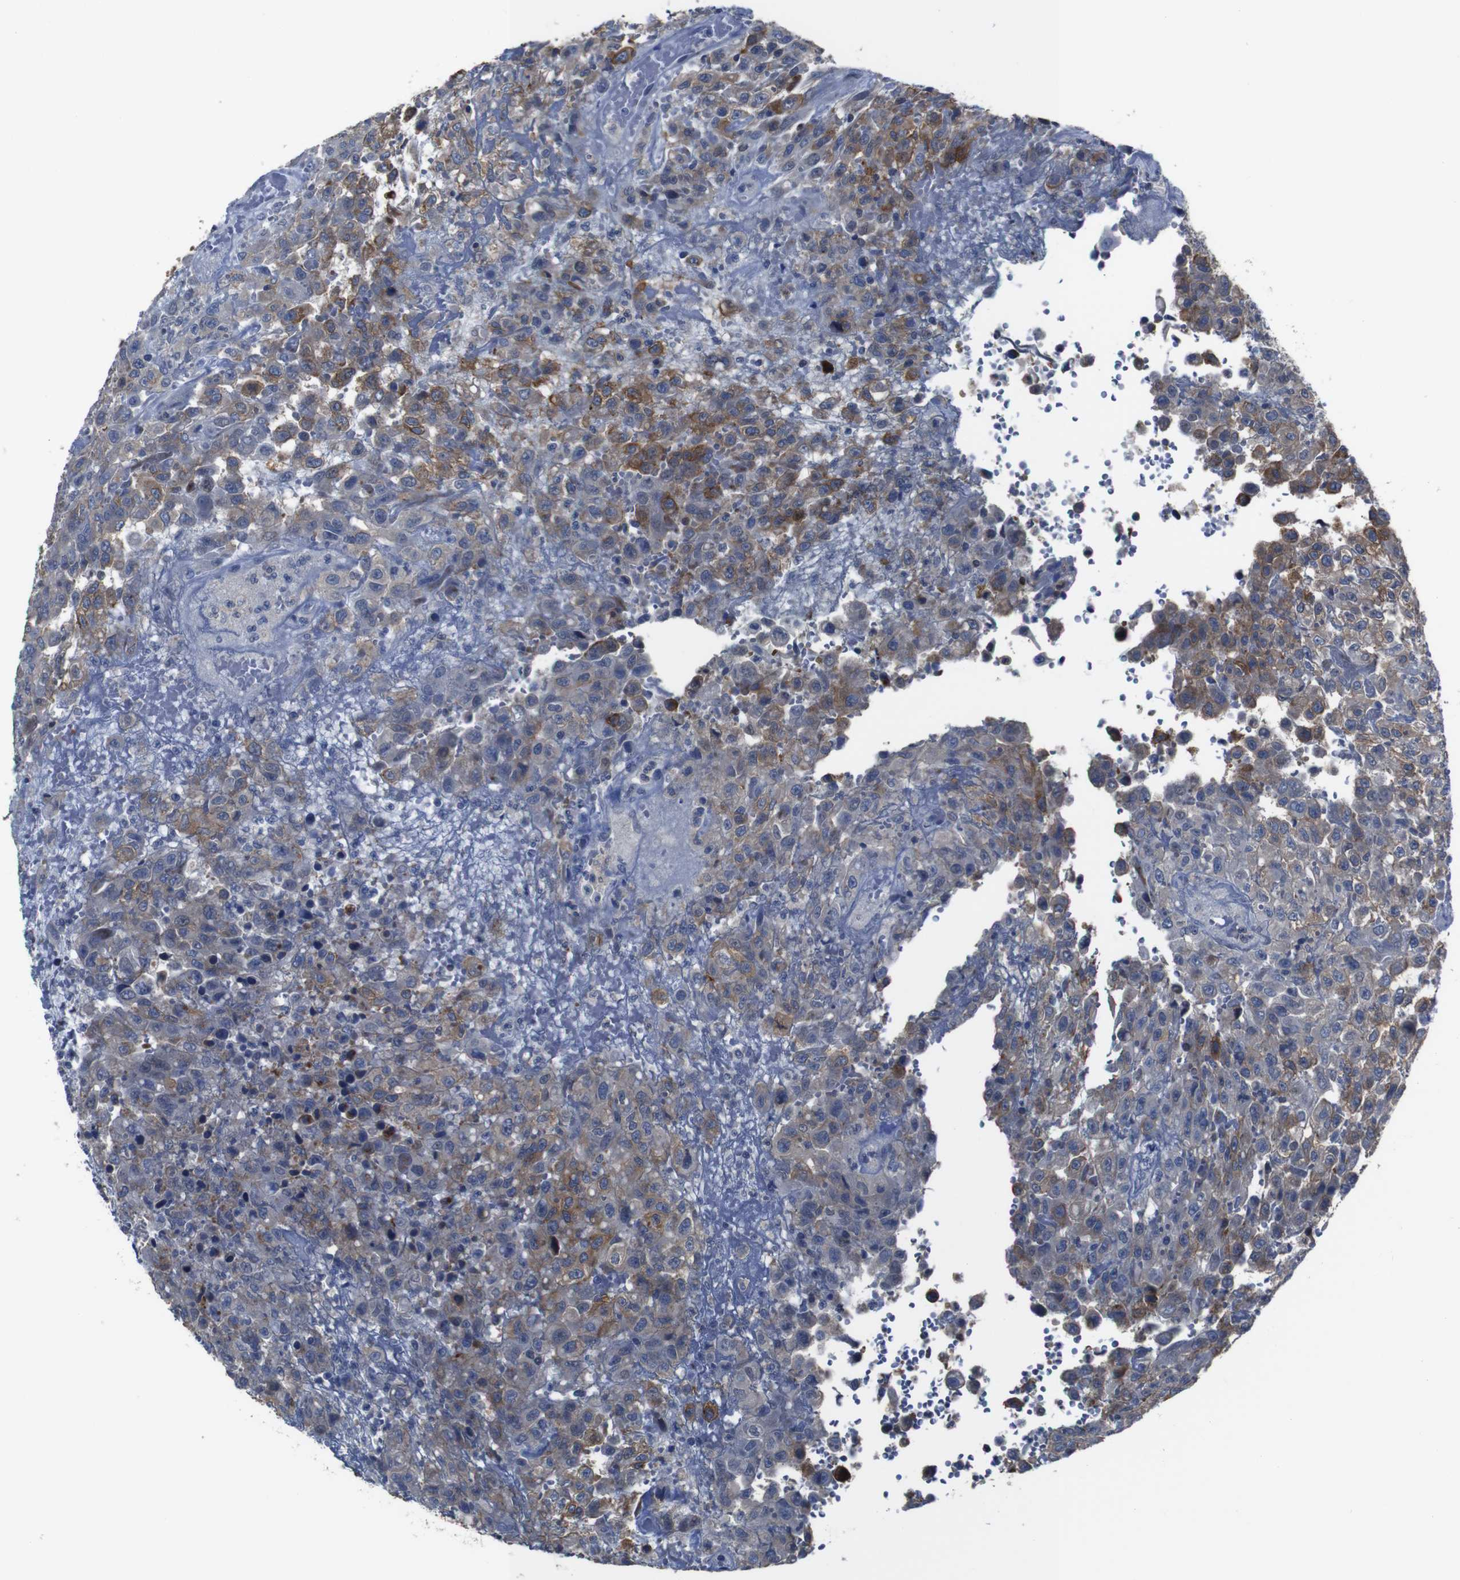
{"staining": {"intensity": "moderate", "quantity": ">75%", "location": "cytoplasmic/membranous"}, "tissue": "urothelial cancer", "cell_type": "Tumor cells", "image_type": "cancer", "snomed": [{"axis": "morphology", "description": "Urothelial carcinoma, High grade"}, {"axis": "topography", "description": "Urinary bladder"}], "caption": "DAB immunohistochemical staining of urothelial cancer shows moderate cytoplasmic/membranous protein positivity in approximately >75% of tumor cells.", "gene": "SEMA4B", "patient": {"sex": "male", "age": 46}}